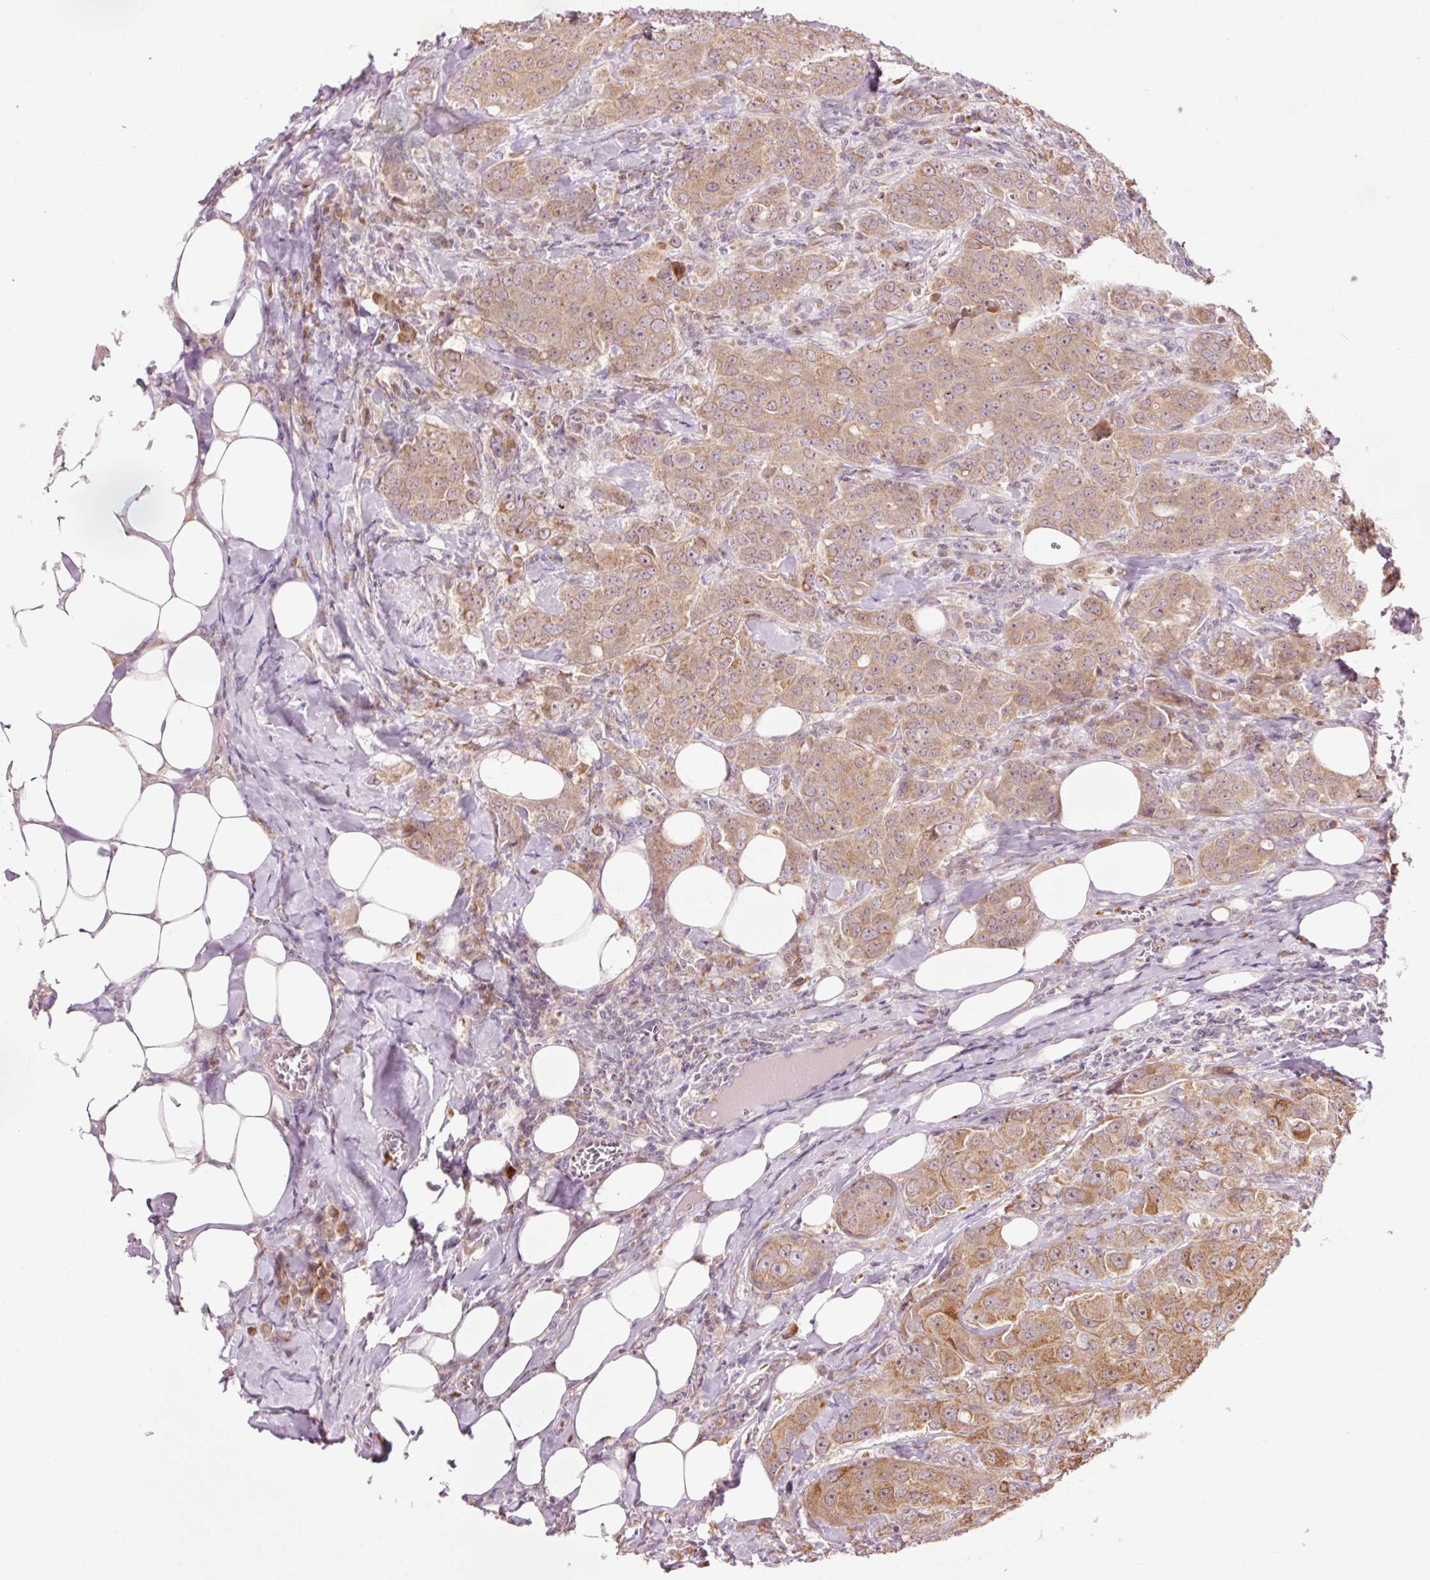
{"staining": {"intensity": "moderate", "quantity": ">75%", "location": "cytoplasmic/membranous"}, "tissue": "breast cancer", "cell_type": "Tumor cells", "image_type": "cancer", "snomed": [{"axis": "morphology", "description": "Duct carcinoma"}, {"axis": "topography", "description": "Breast"}], "caption": "A brown stain highlights moderate cytoplasmic/membranous staining of a protein in human infiltrating ductal carcinoma (breast) tumor cells.", "gene": "PRDX5", "patient": {"sex": "female", "age": 43}}